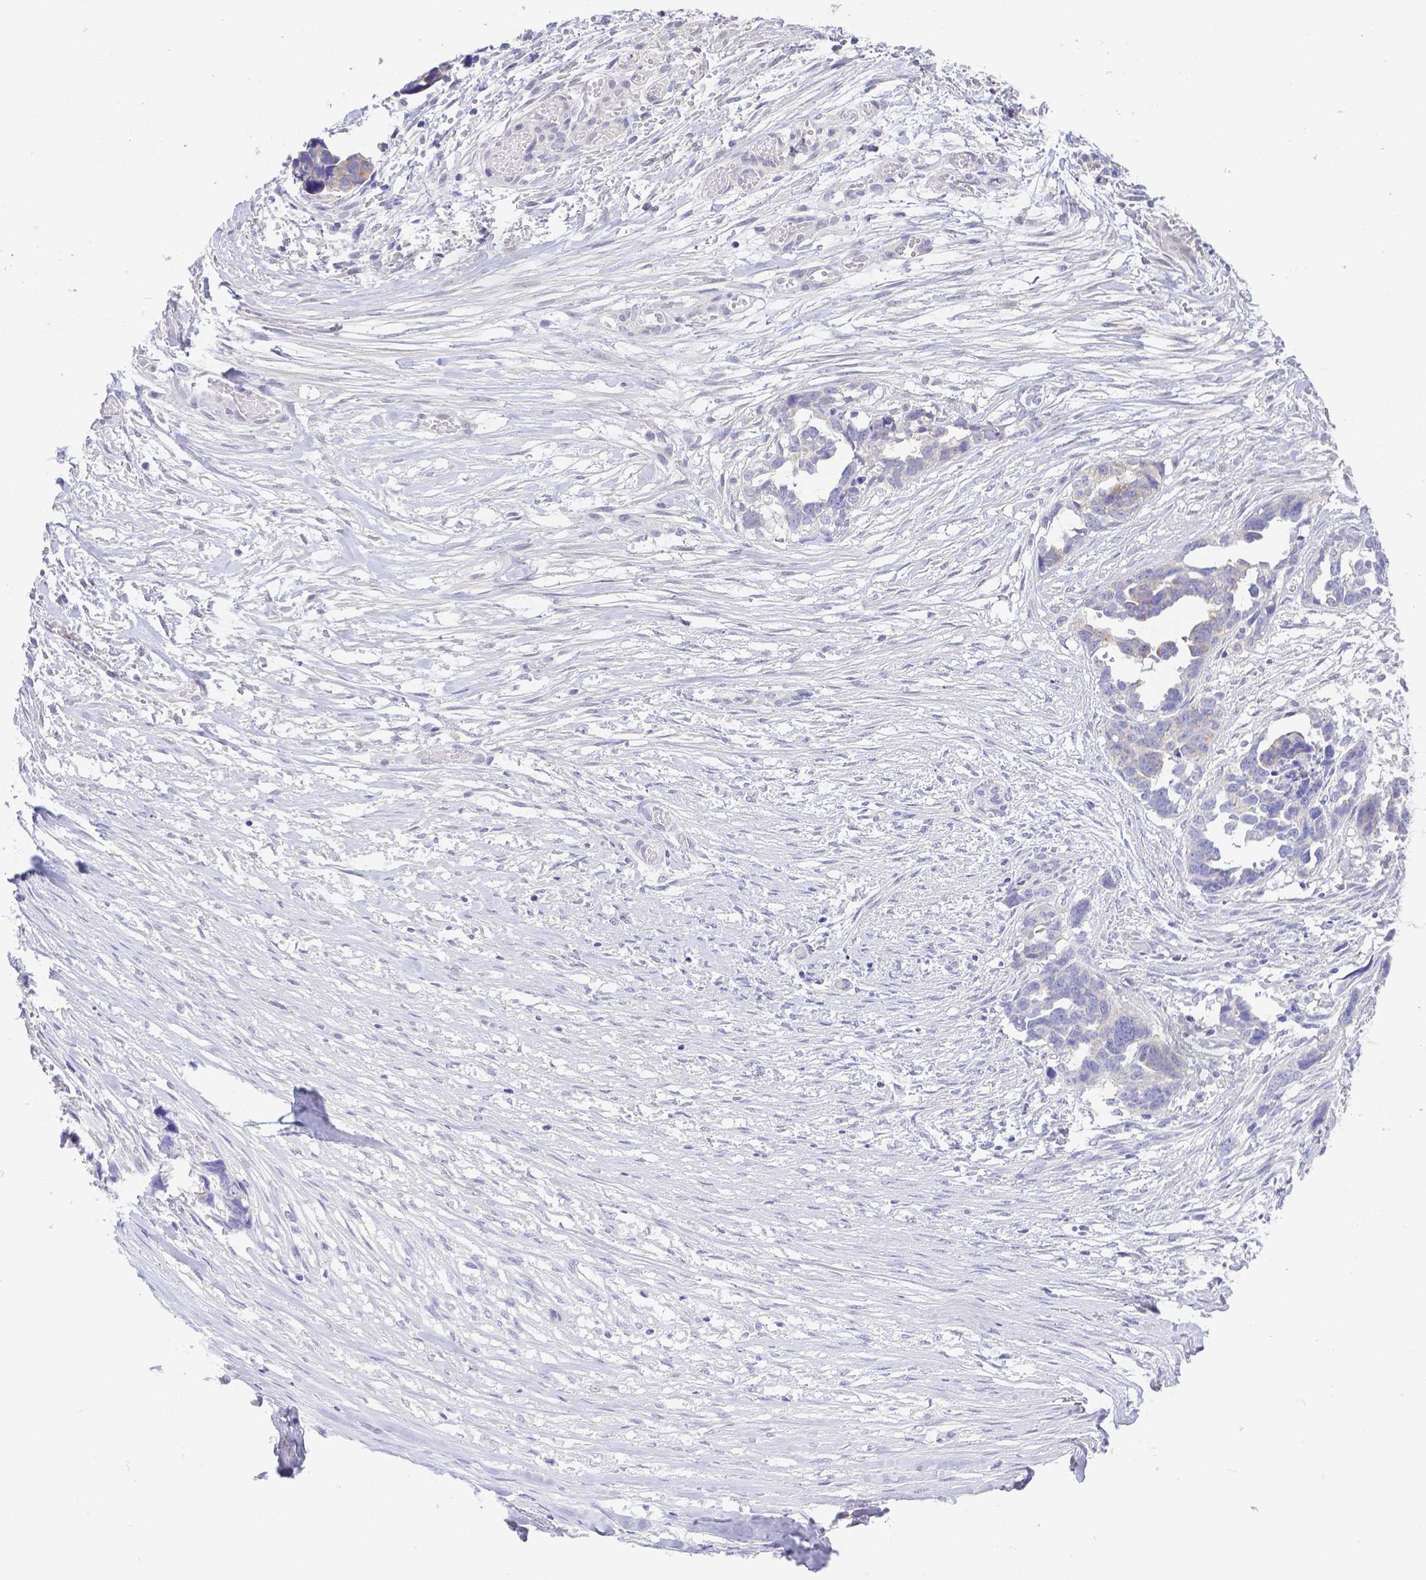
{"staining": {"intensity": "weak", "quantity": "<25%", "location": "cytoplasmic/membranous"}, "tissue": "ovarian cancer", "cell_type": "Tumor cells", "image_type": "cancer", "snomed": [{"axis": "morphology", "description": "Cystadenocarcinoma, serous, NOS"}, {"axis": "topography", "description": "Ovary"}], "caption": "High magnification brightfield microscopy of serous cystadenocarcinoma (ovarian) stained with DAB (3,3'-diaminobenzidine) (brown) and counterstained with hematoxylin (blue): tumor cells show no significant staining. The staining was performed using DAB (3,3'-diaminobenzidine) to visualize the protein expression in brown, while the nuclei were stained in blue with hematoxylin (Magnification: 20x).", "gene": "ZG16B", "patient": {"sex": "female", "age": 69}}